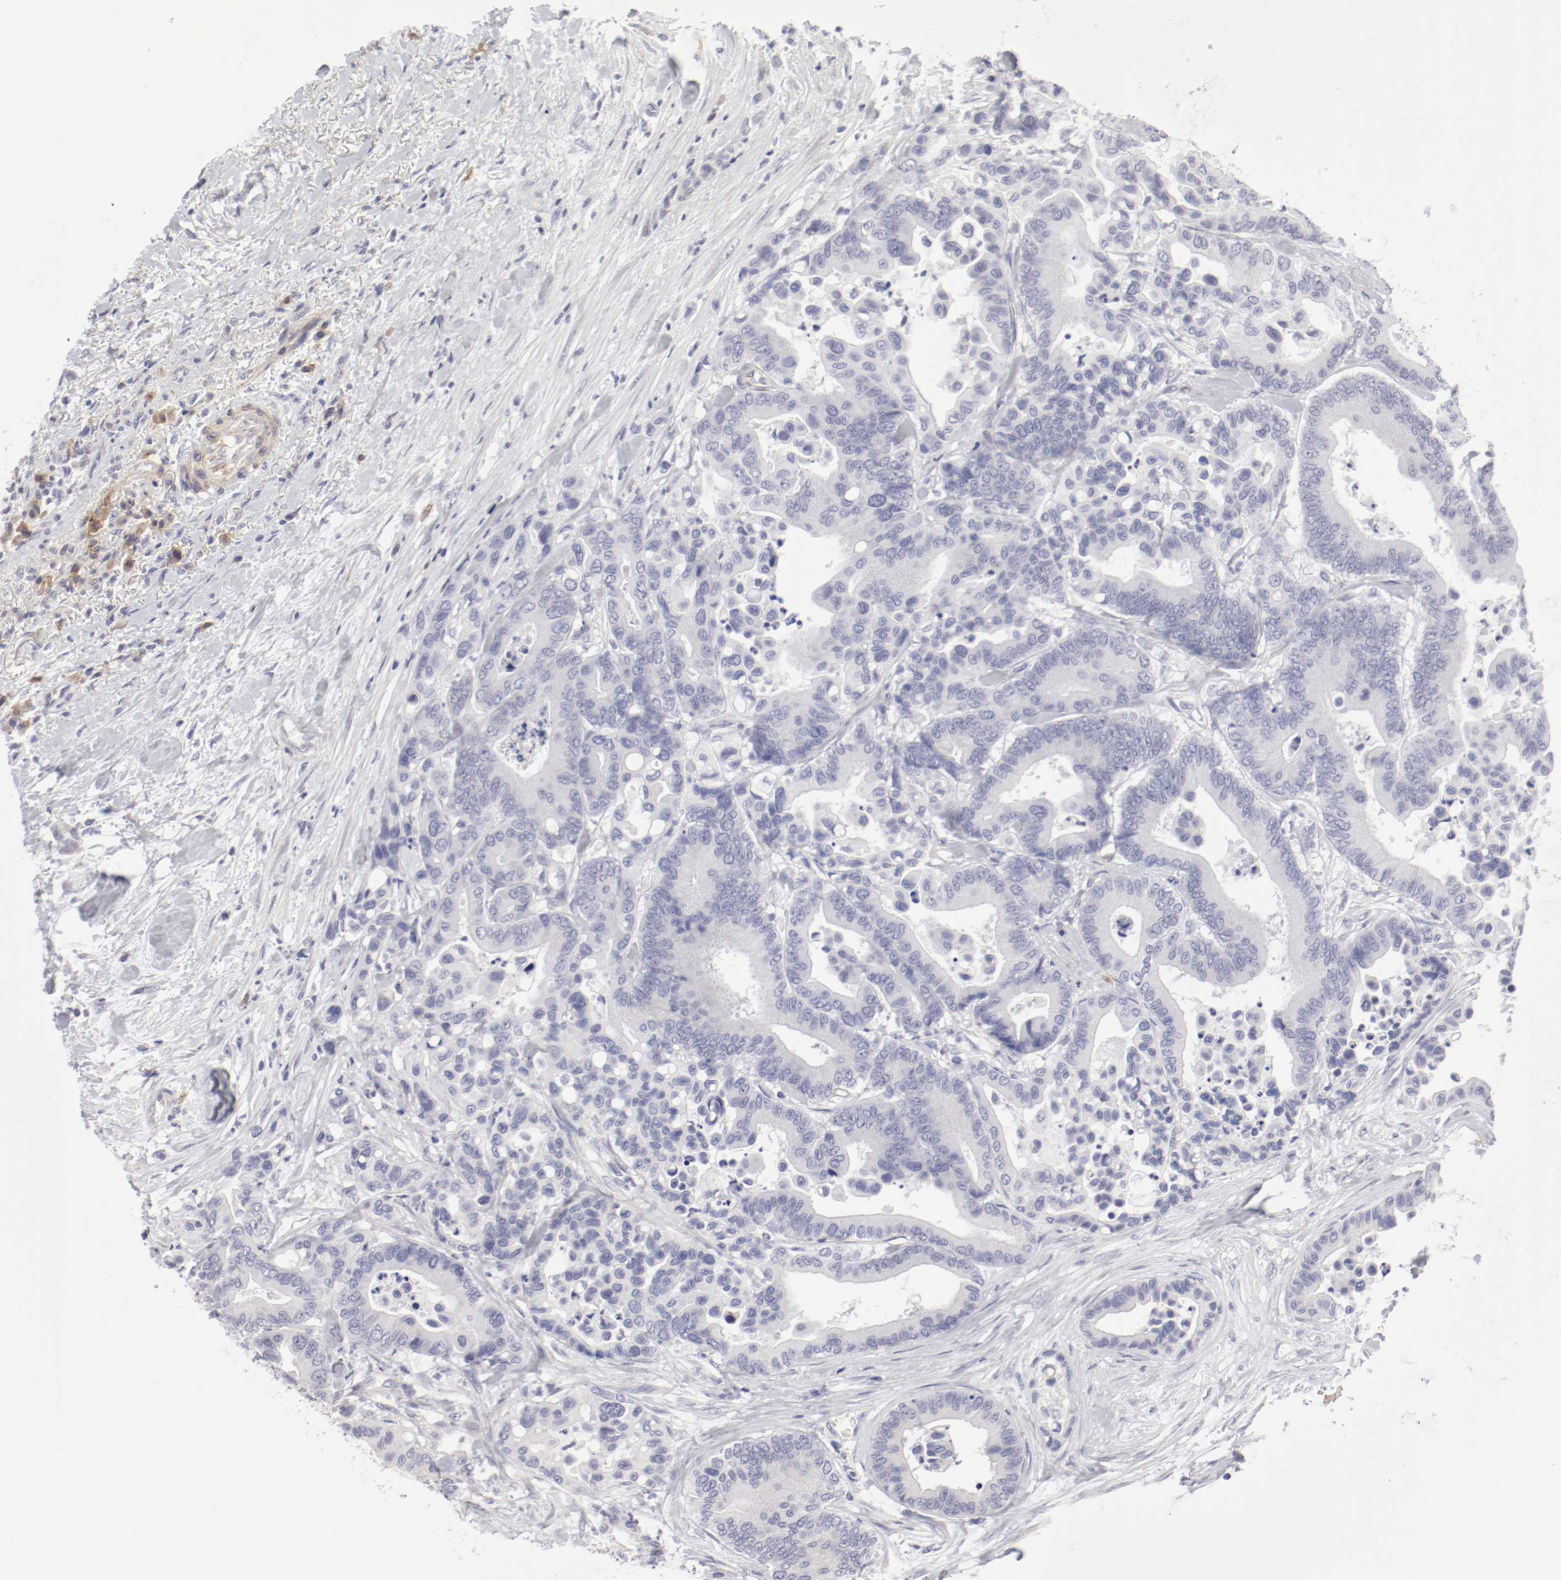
{"staining": {"intensity": "negative", "quantity": "none", "location": "none"}, "tissue": "colorectal cancer", "cell_type": "Tumor cells", "image_type": "cancer", "snomed": [{"axis": "morphology", "description": "Adenocarcinoma, NOS"}, {"axis": "topography", "description": "Colon"}], "caption": "IHC photomicrograph of neoplastic tissue: human colorectal adenocarcinoma stained with DAB exhibits no significant protein expression in tumor cells.", "gene": "LAX1", "patient": {"sex": "male", "age": 82}}